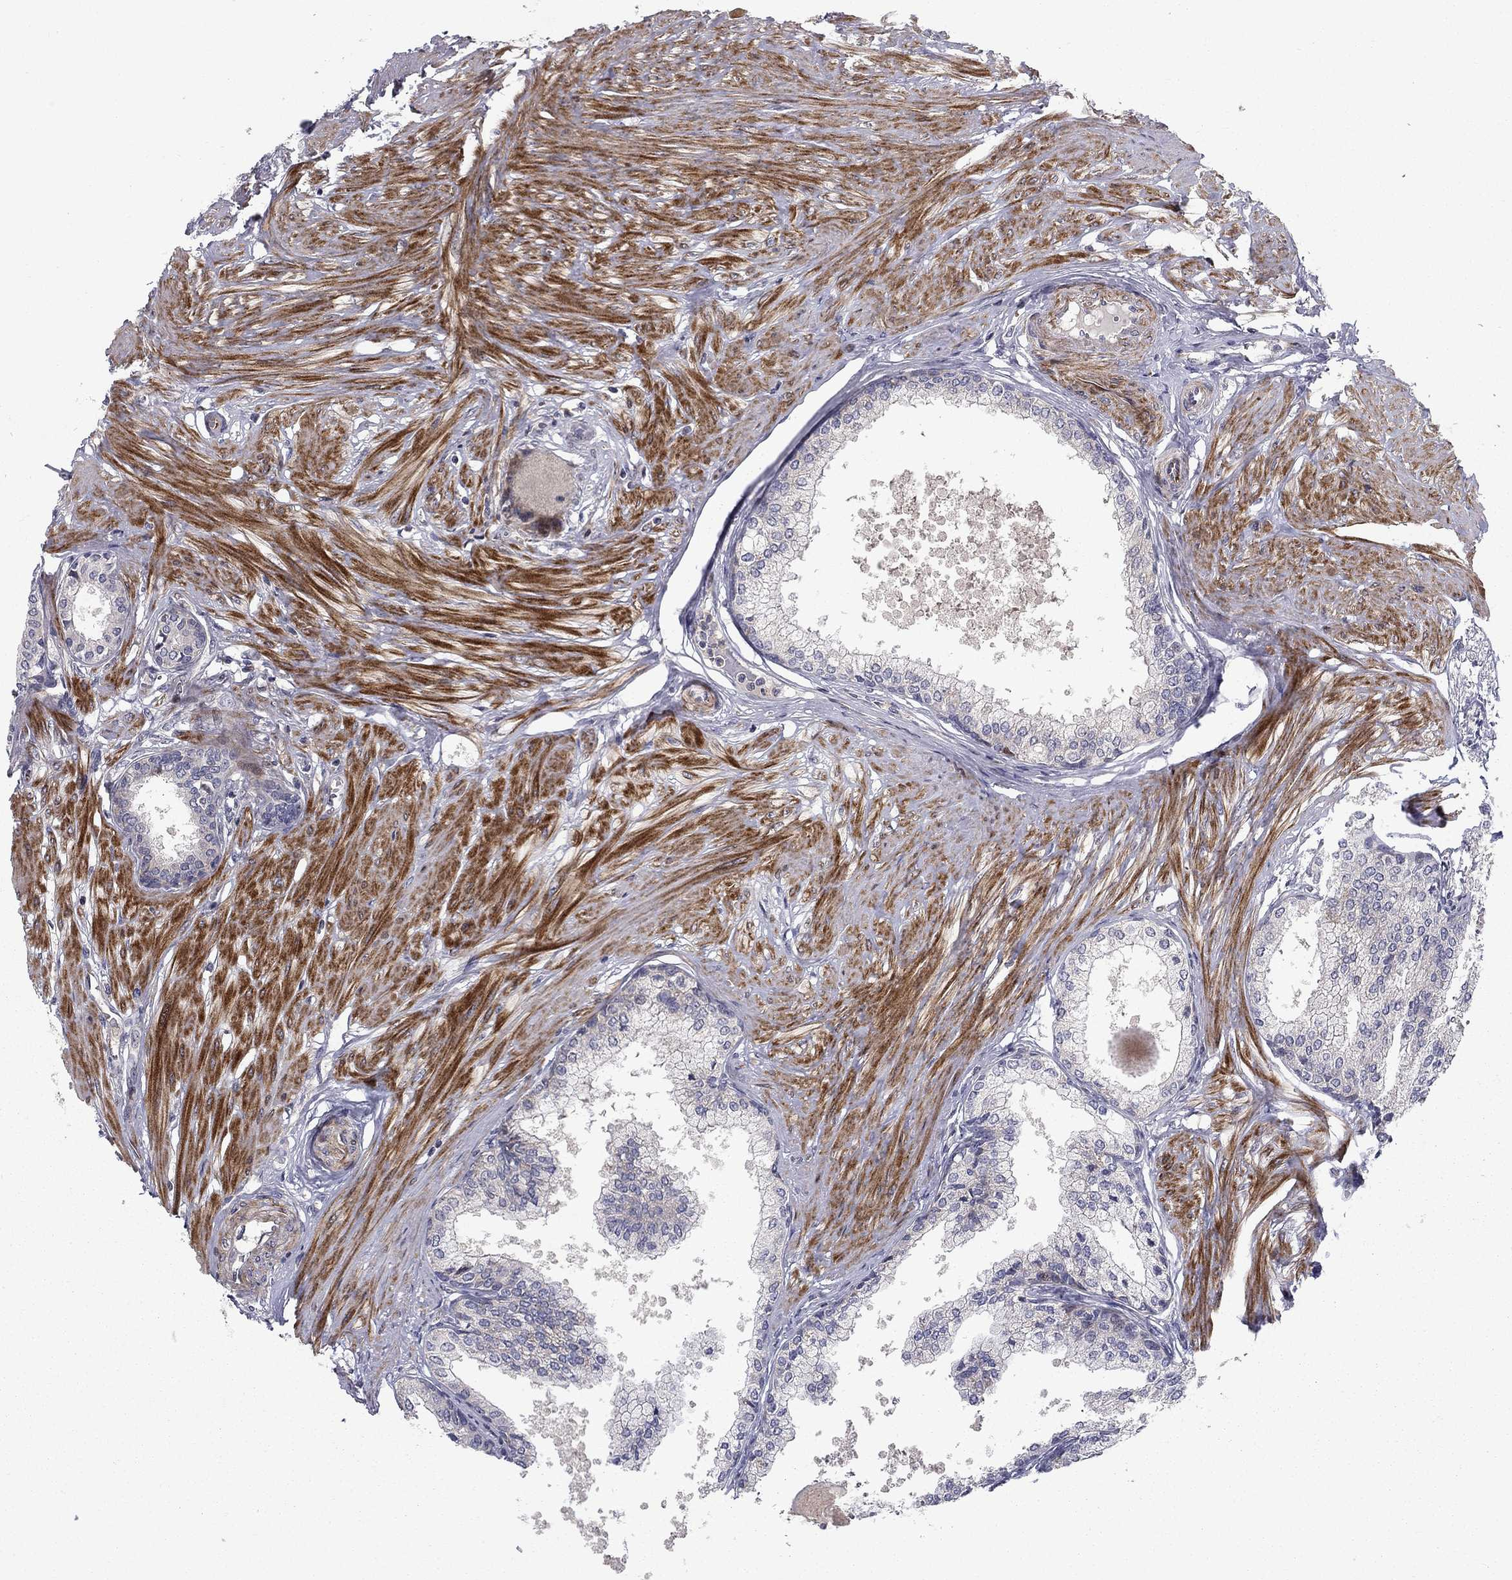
{"staining": {"intensity": "negative", "quantity": "none", "location": "none"}, "tissue": "prostate", "cell_type": "Glandular cells", "image_type": "normal", "snomed": [{"axis": "morphology", "description": "Normal tissue, NOS"}, {"axis": "topography", "description": "Prostate"}], "caption": "Human prostate stained for a protein using immunohistochemistry (IHC) exhibits no positivity in glandular cells.", "gene": "MIOS", "patient": {"sex": "male", "age": 63}}